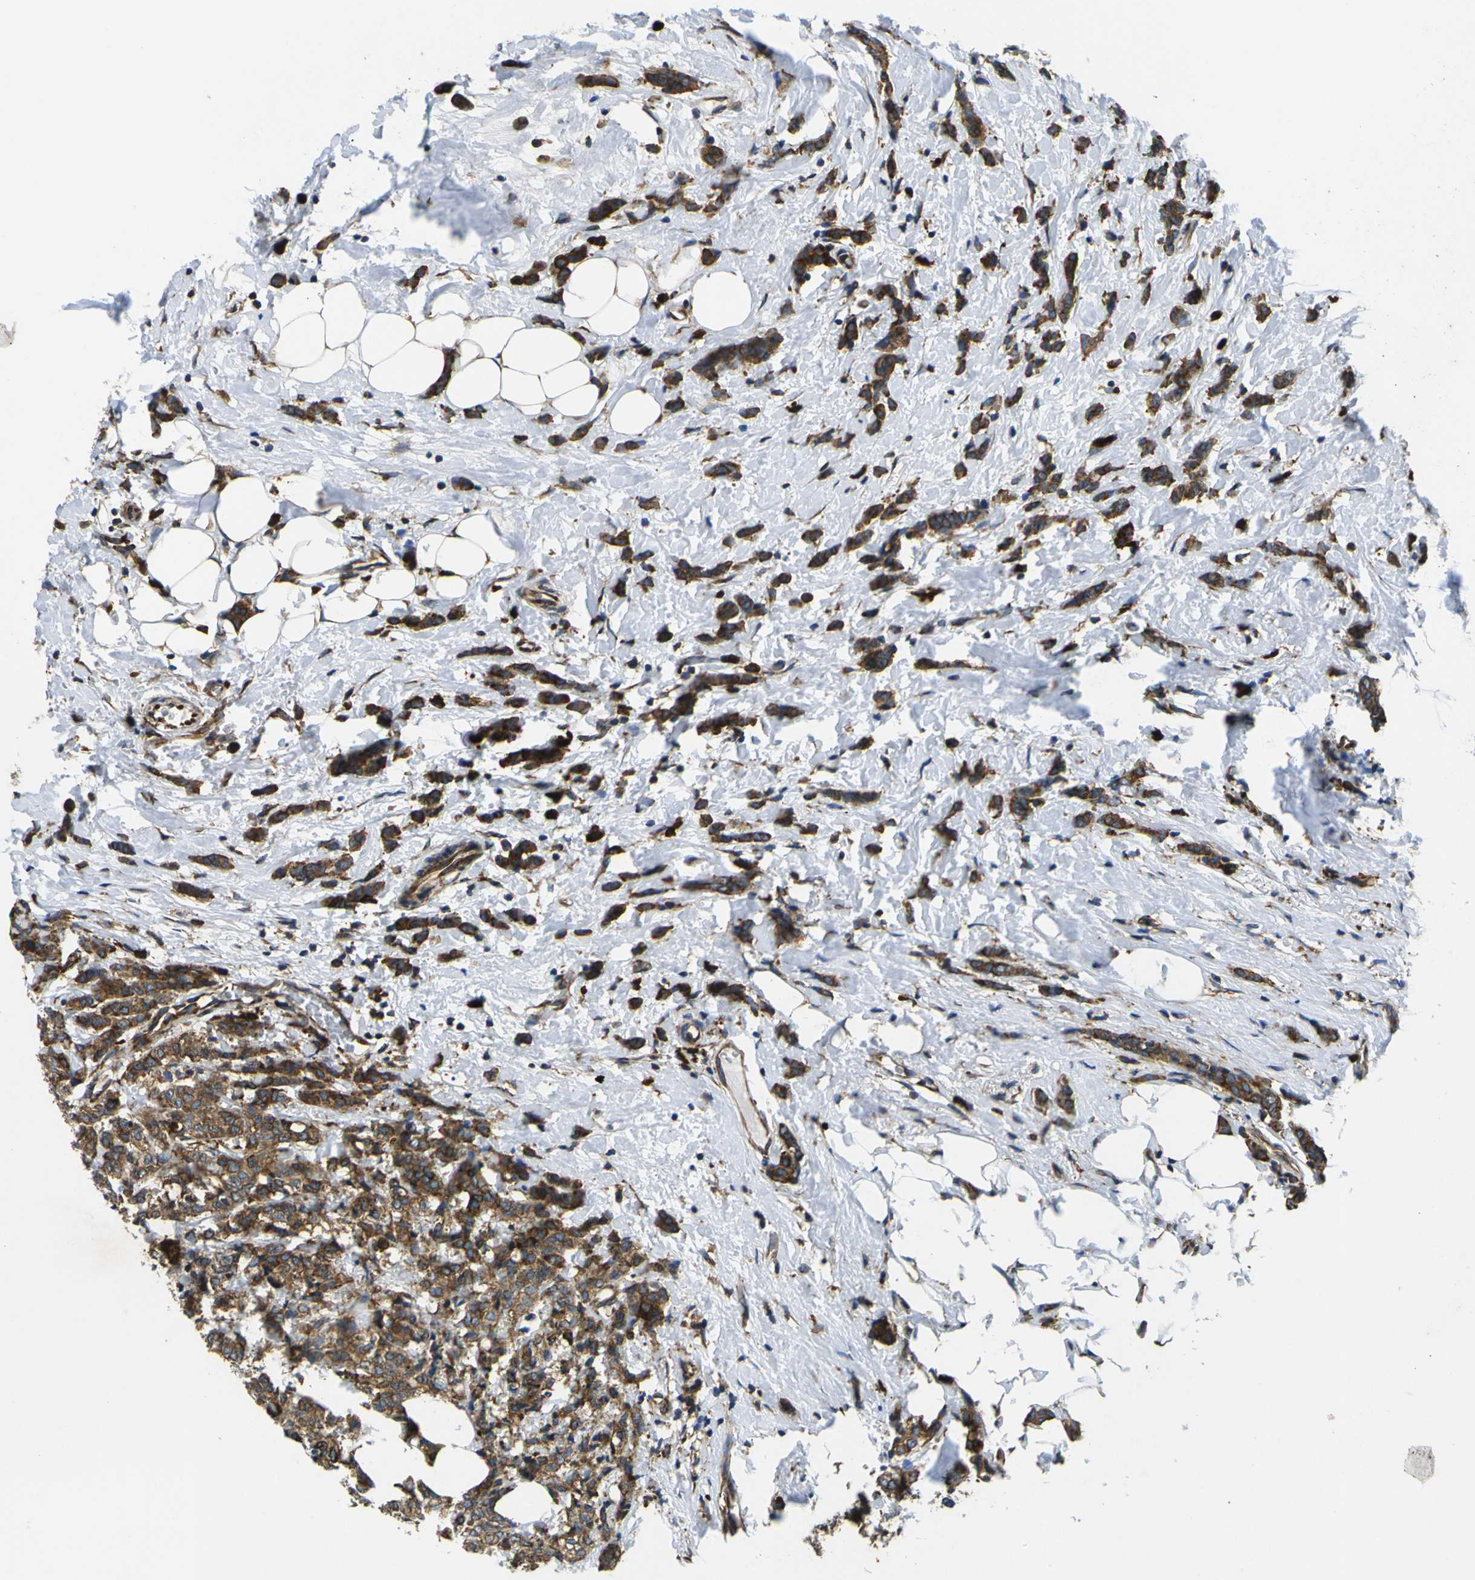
{"staining": {"intensity": "strong", "quantity": ">75%", "location": "cytoplasmic/membranous"}, "tissue": "breast cancer", "cell_type": "Tumor cells", "image_type": "cancer", "snomed": [{"axis": "morphology", "description": "Lobular carcinoma"}, {"axis": "topography", "description": "Breast"}], "caption": "There is high levels of strong cytoplasmic/membranous expression in tumor cells of breast cancer, as demonstrated by immunohistochemical staining (brown color).", "gene": "RPSA", "patient": {"sex": "female", "age": 60}}